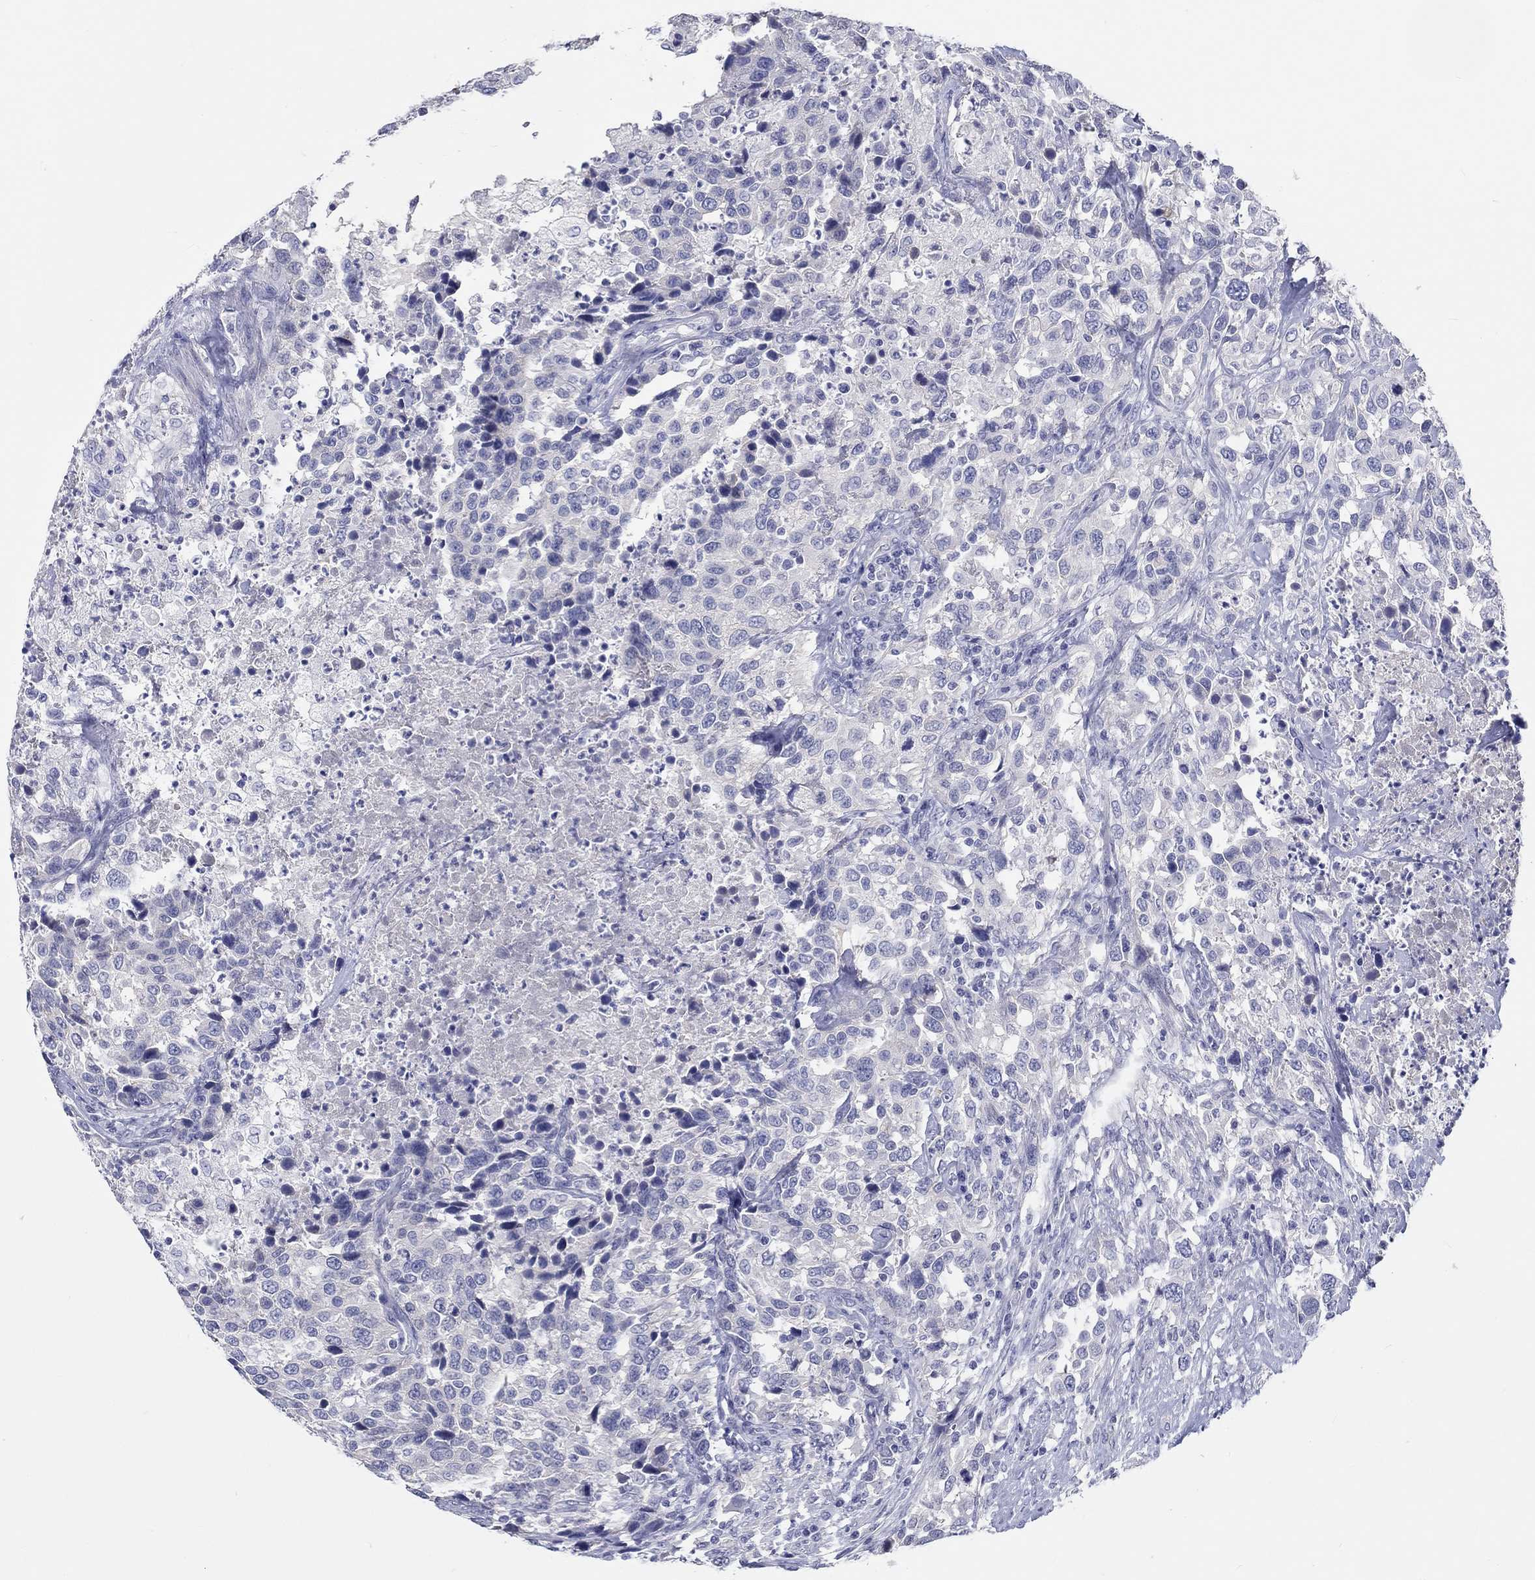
{"staining": {"intensity": "negative", "quantity": "none", "location": "none"}, "tissue": "urothelial cancer", "cell_type": "Tumor cells", "image_type": "cancer", "snomed": [{"axis": "morphology", "description": "Urothelial carcinoma, NOS"}, {"axis": "morphology", "description": "Urothelial carcinoma, High grade"}, {"axis": "topography", "description": "Urinary bladder"}], "caption": "Immunohistochemistry (IHC) image of neoplastic tissue: urothelial cancer stained with DAB exhibits no significant protein expression in tumor cells.", "gene": "CDY2B", "patient": {"sex": "female", "age": 64}}